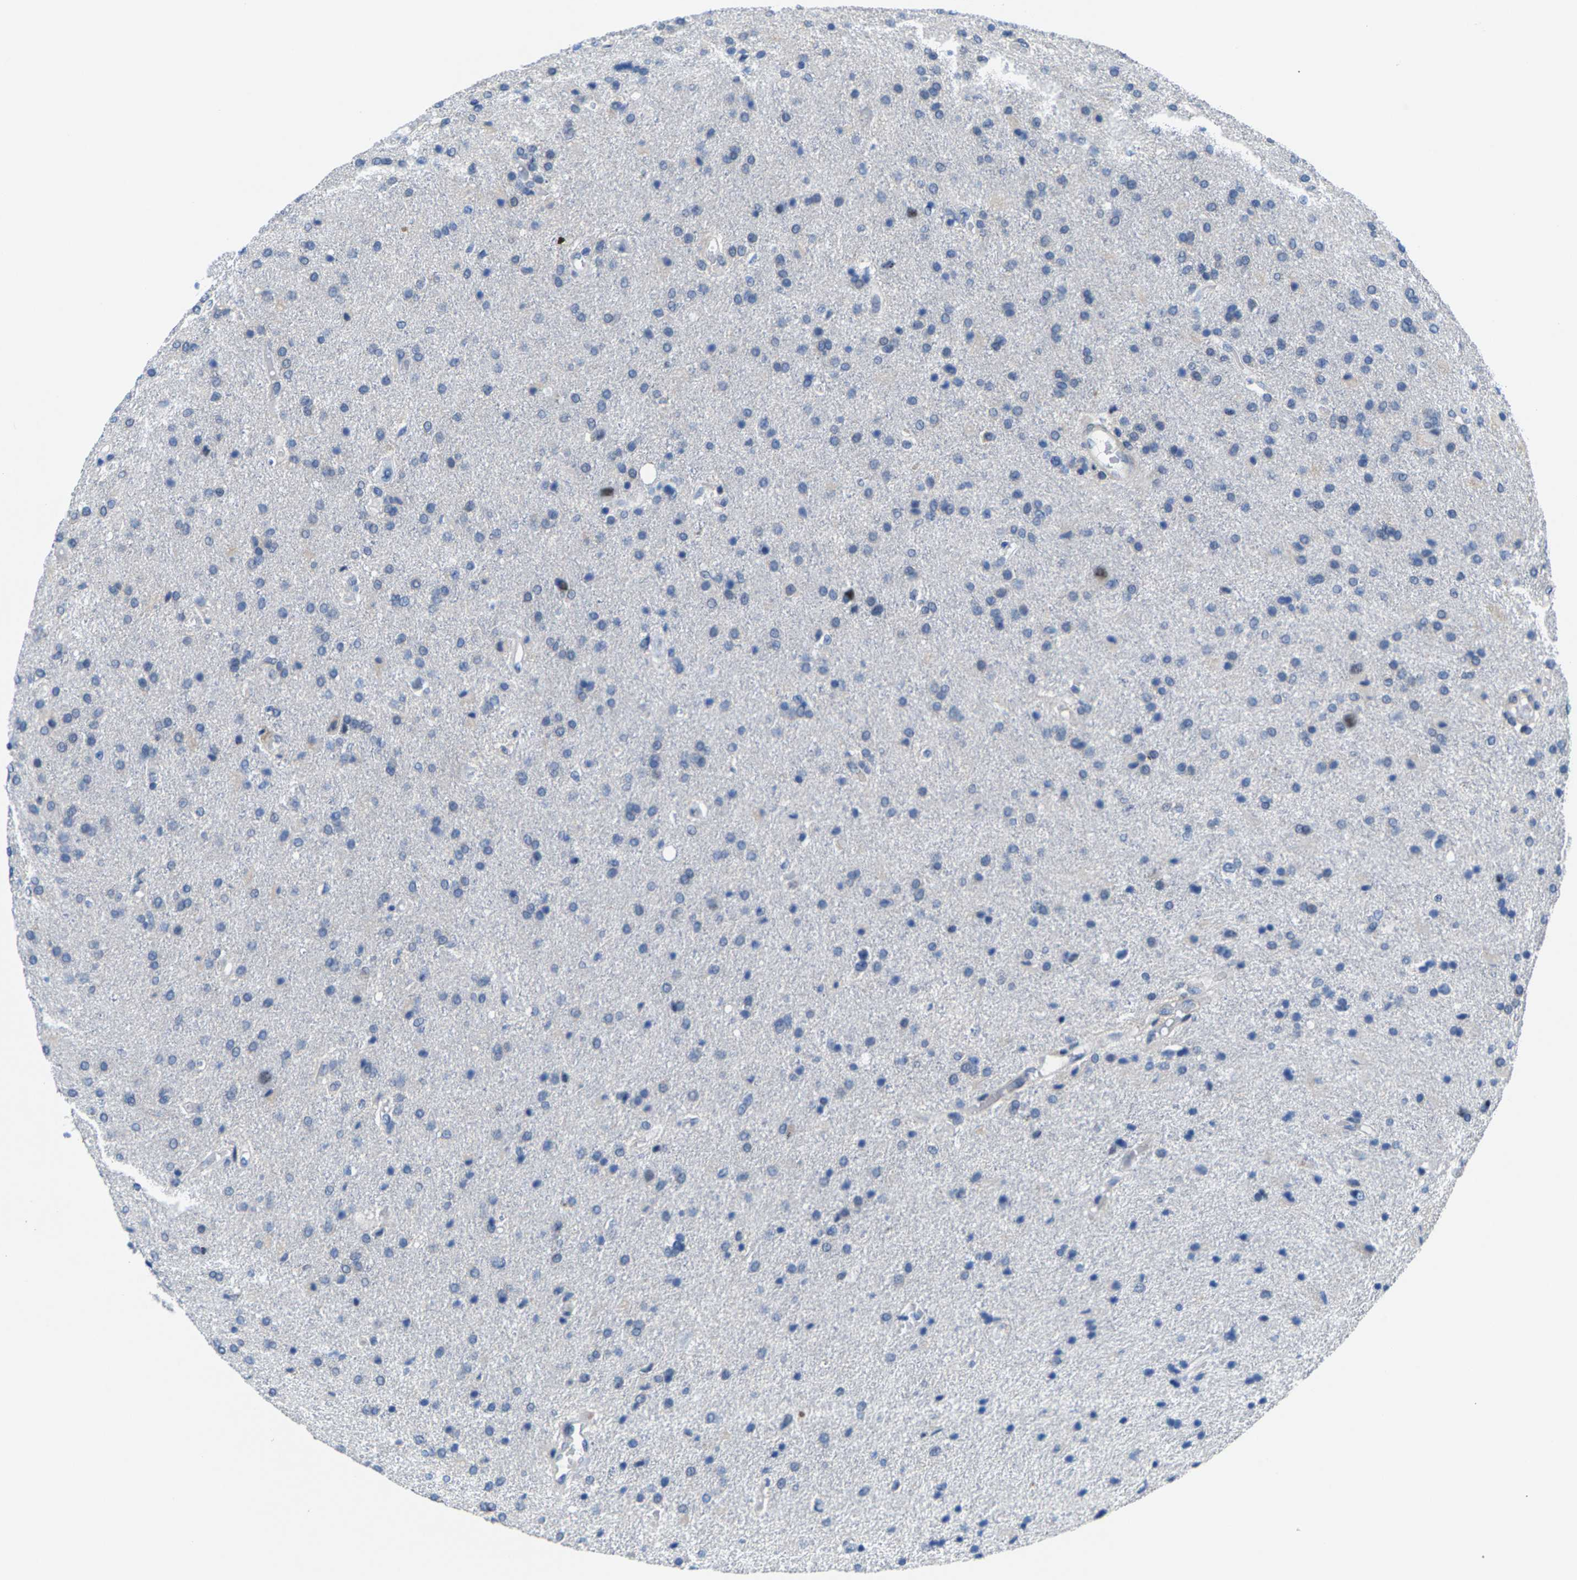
{"staining": {"intensity": "negative", "quantity": "none", "location": "none"}, "tissue": "glioma", "cell_type": "Tumor cells", "image_type": "cancer", "snomed": [{"axis": "morphology", "description": "Glioma, malignant, High grade"}, {"axis": "topography", "description": "Brain"}], "caption": "This is a histopathology image of IHC staining of malignant glioma (high-grade), which shows no expression in tumor cells.", "gene": "SSH3", "patient": {"sex": "male", "age": 72}}